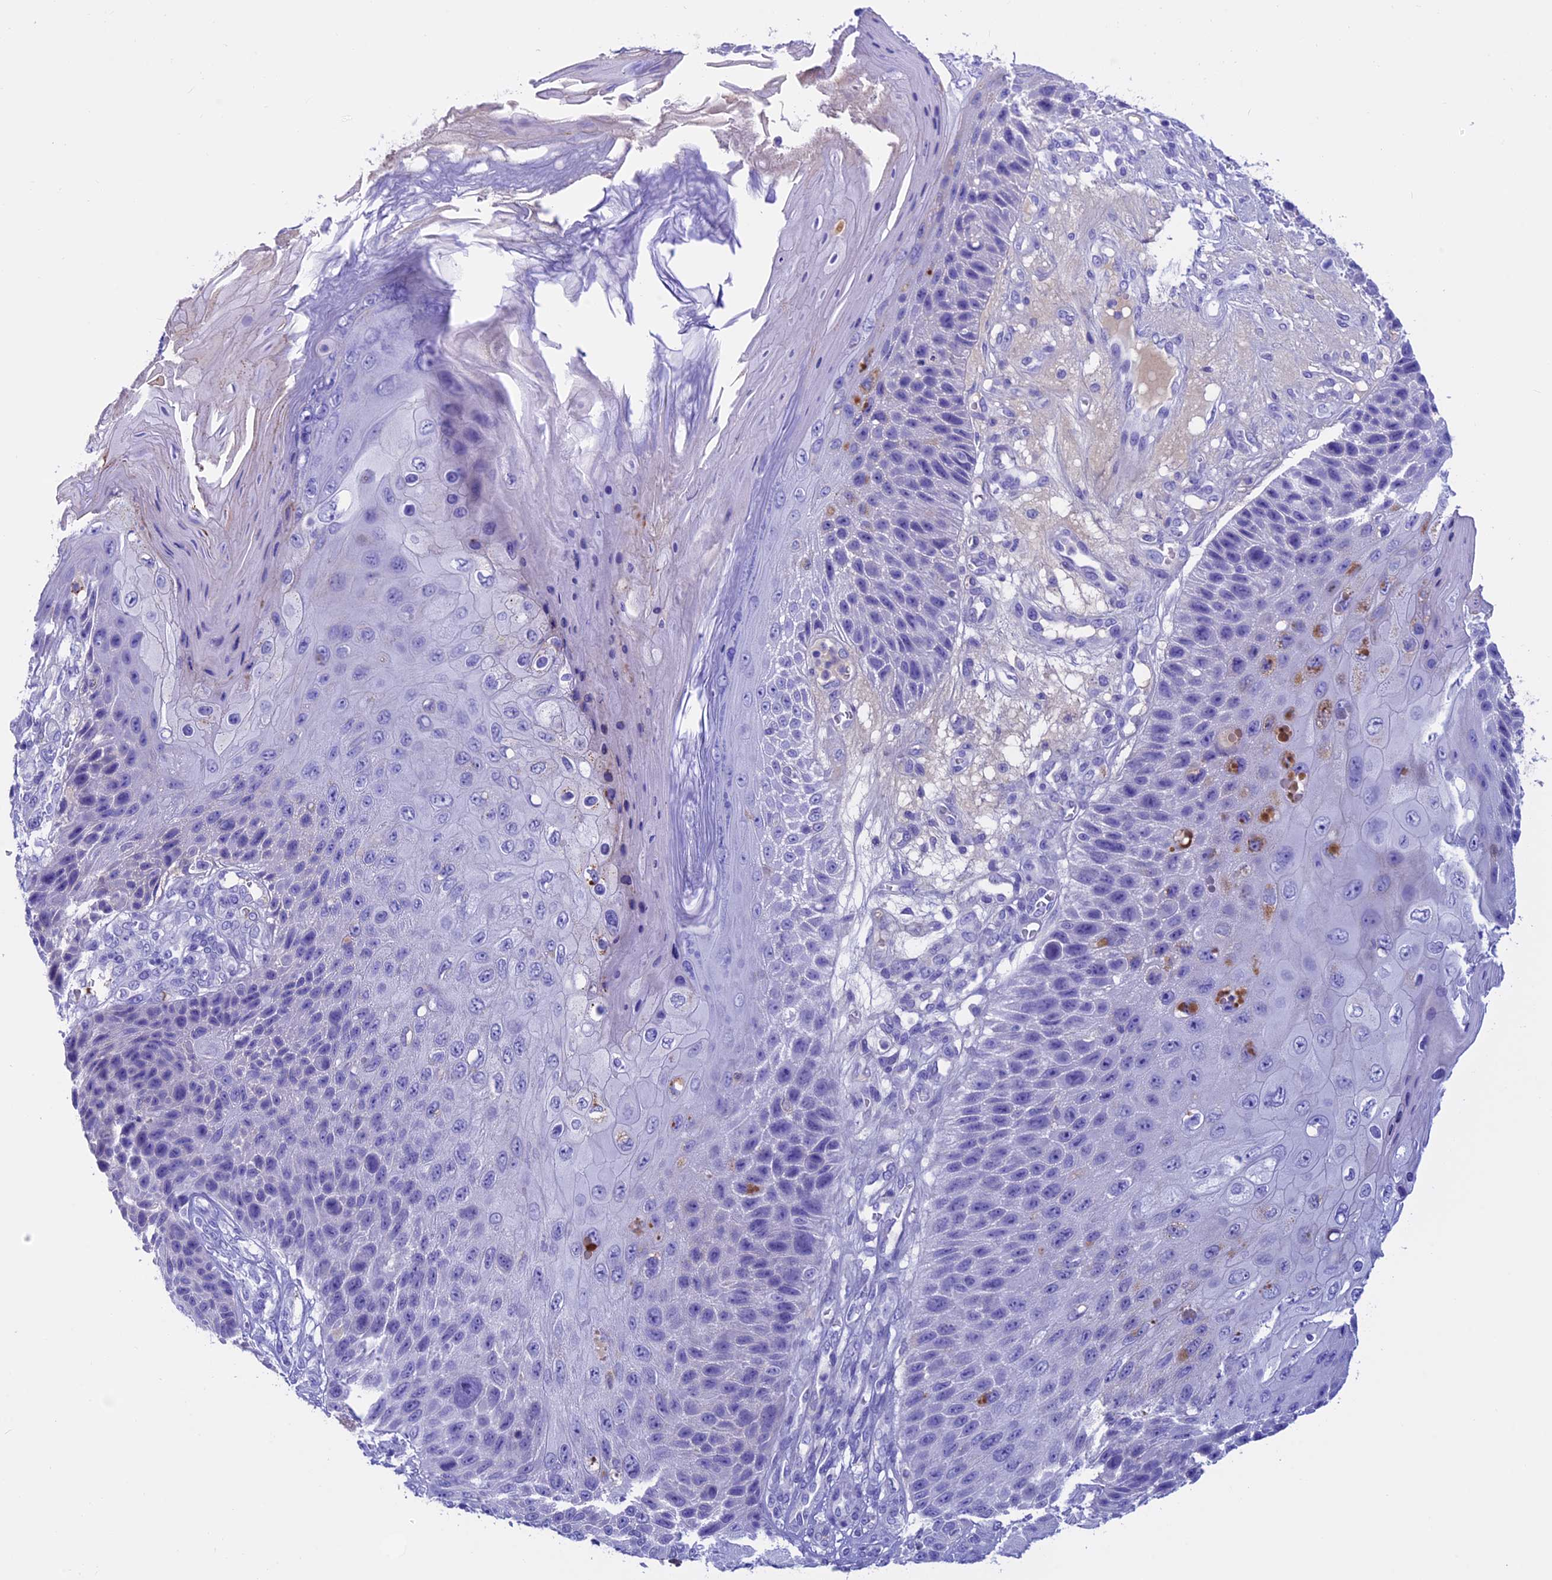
{"staining": {"intensity": "moderate", "quantity": "<25%", "location": "cytoplasmic/membranous"}, "tissue": "skin cancer", "cell_type": "Tumor cells", "image_type": "cancer", "snomed": [{"axis": "morphology", "description": "Squamous cell carcinoma, NOS"}, {"axis": "topography", "description": "Skin"}], "caption": "Immunohistochemistry (IHC) (DAB) staining of squamous cell carcinoma (skin) shows moderate cytoplasmic/membranous protein staining in about <25% of tumor cells.", "gene": "IGSF6", "patient": {"sex": "female", "age": 88}}